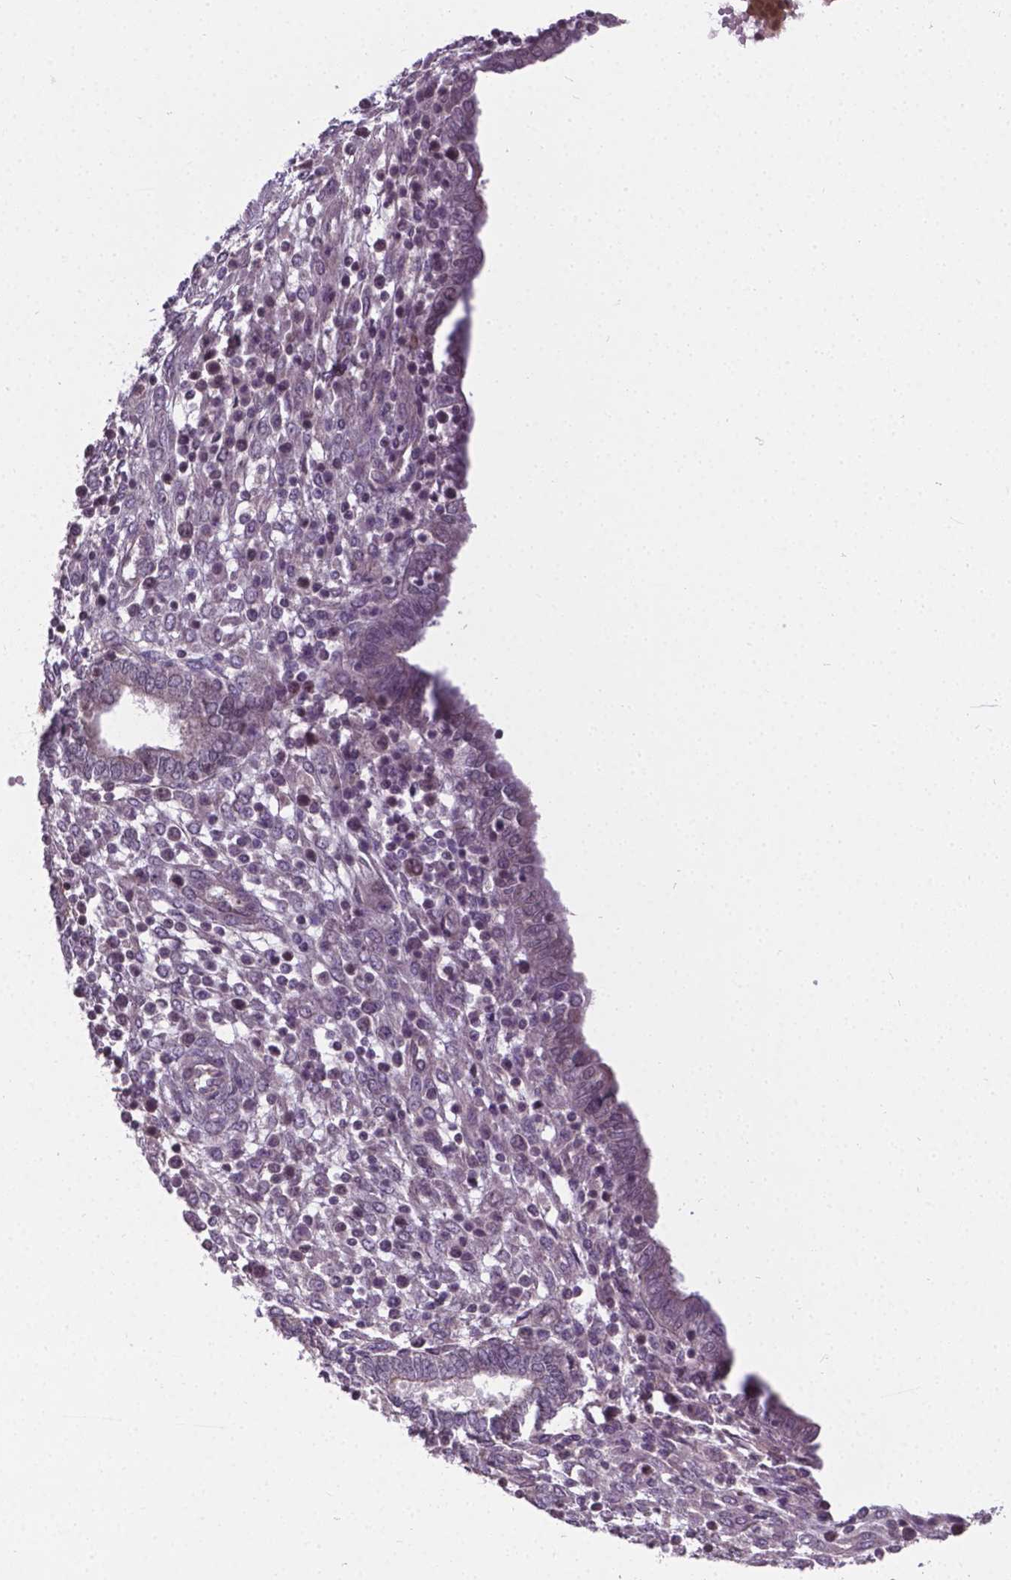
{"staining": {"intensity": "weak", "quantity": "<25%", "location": "nuclear"}, "tissue": "endometrium", "cell_type": "Cells in endometrial stroma", "image_type": "normal", "snomed": [{"axis": "morphology", "description": "Normal tissue, NOS"}, {"axis": "topography", "description": "Endometrium"}], "caption": "Human endometrium stained for a protein using immunohistochemistry (IHC) exhibits no staining in cells in endometrial stroma.", "gene": "ANKRD54", "patient": {"sex": "female", "age": 42}}